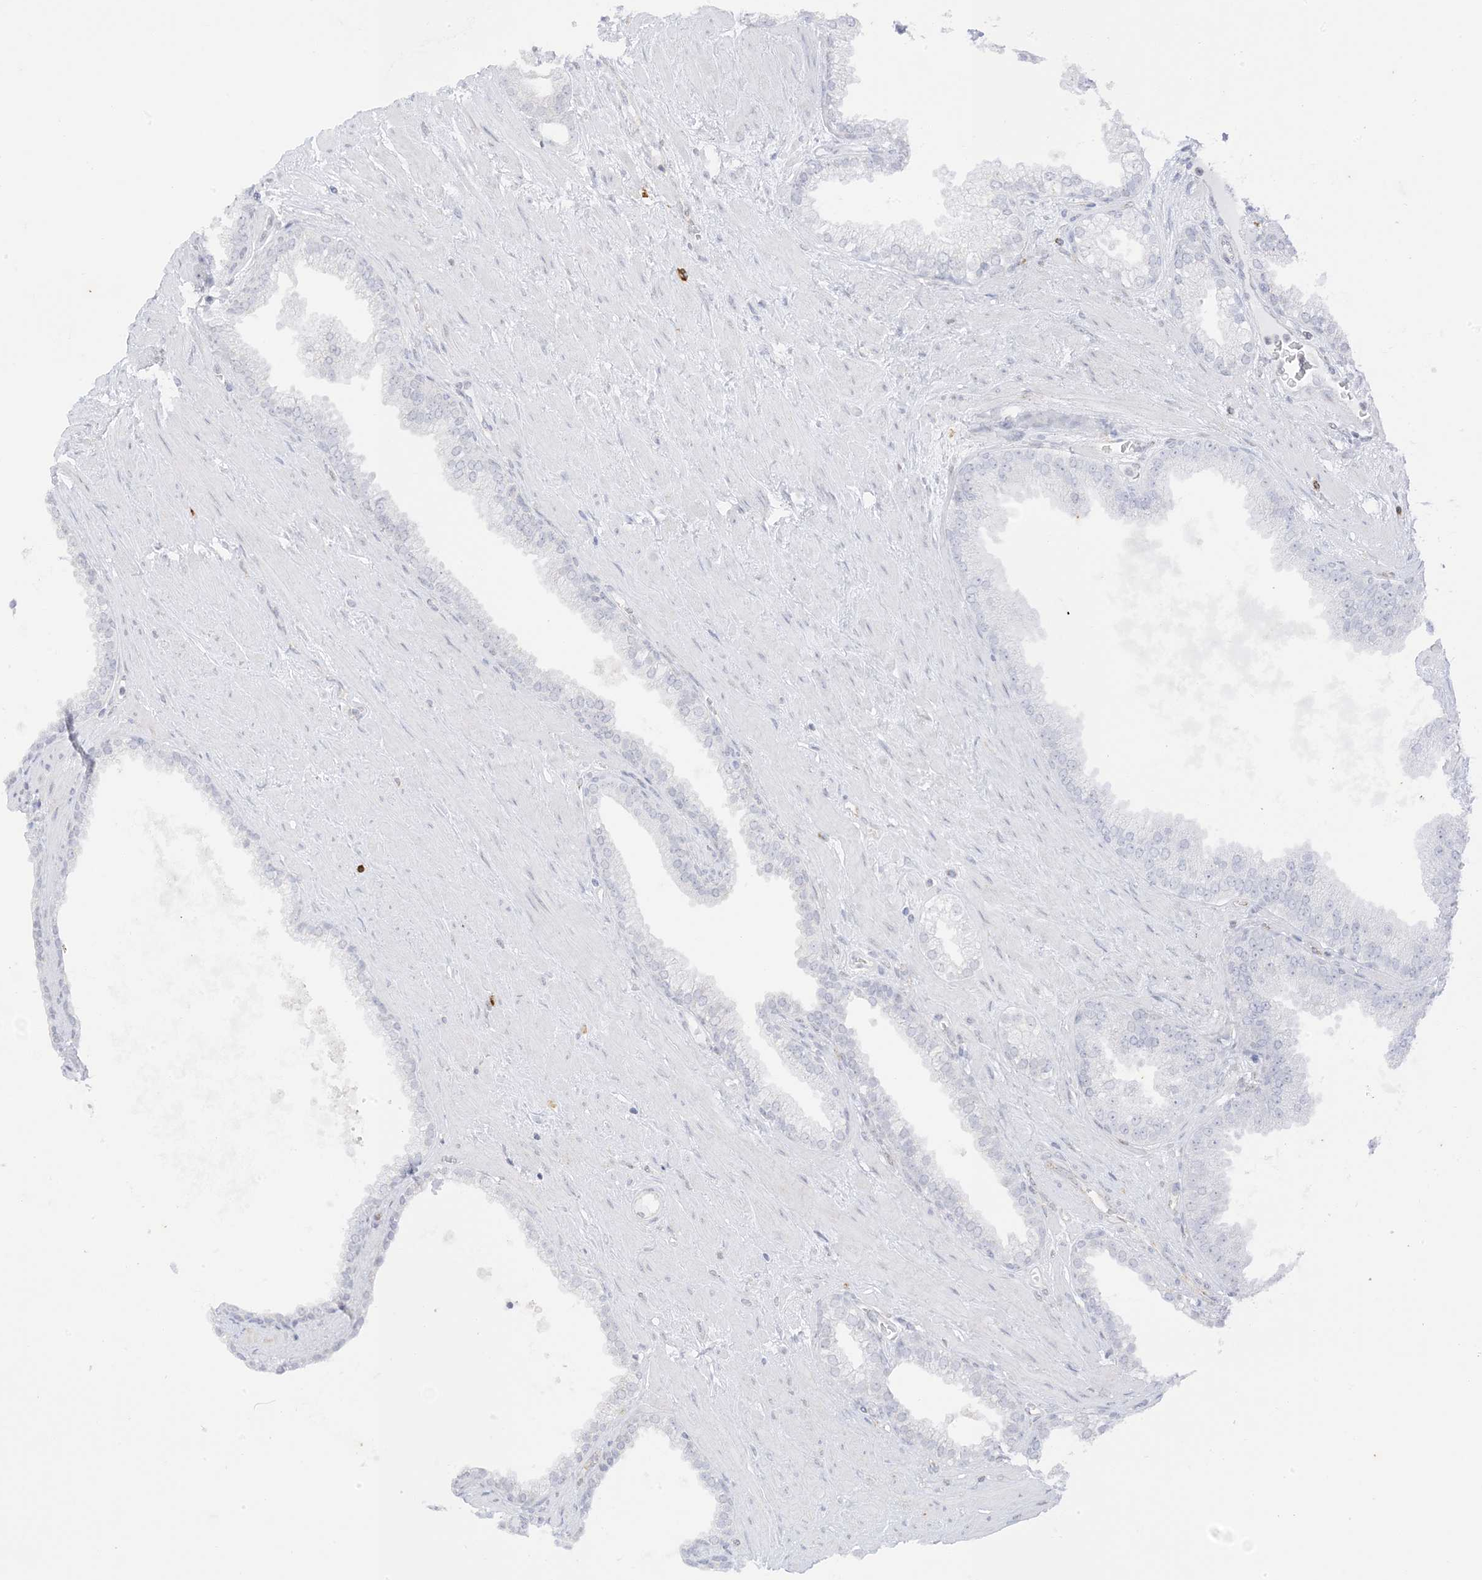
{"staining": {"intensity": "negative", "quantity": "none", "location": "none"}, "tissue": "prostate cancer", "cell_type": "Tumor cells", "image_type": "cancer", "snomed": [{"axis": "morphology", "description": "Adenocarcinoma, Low grade"}, {"axis": "topography", "description": "Prostate"}], "caption": "There is no significant expression in tumor cells of low-grade adenocarcinoma (prostate).", "gene": "RAC1", "patient": {"sex": "male", "age": 62}}